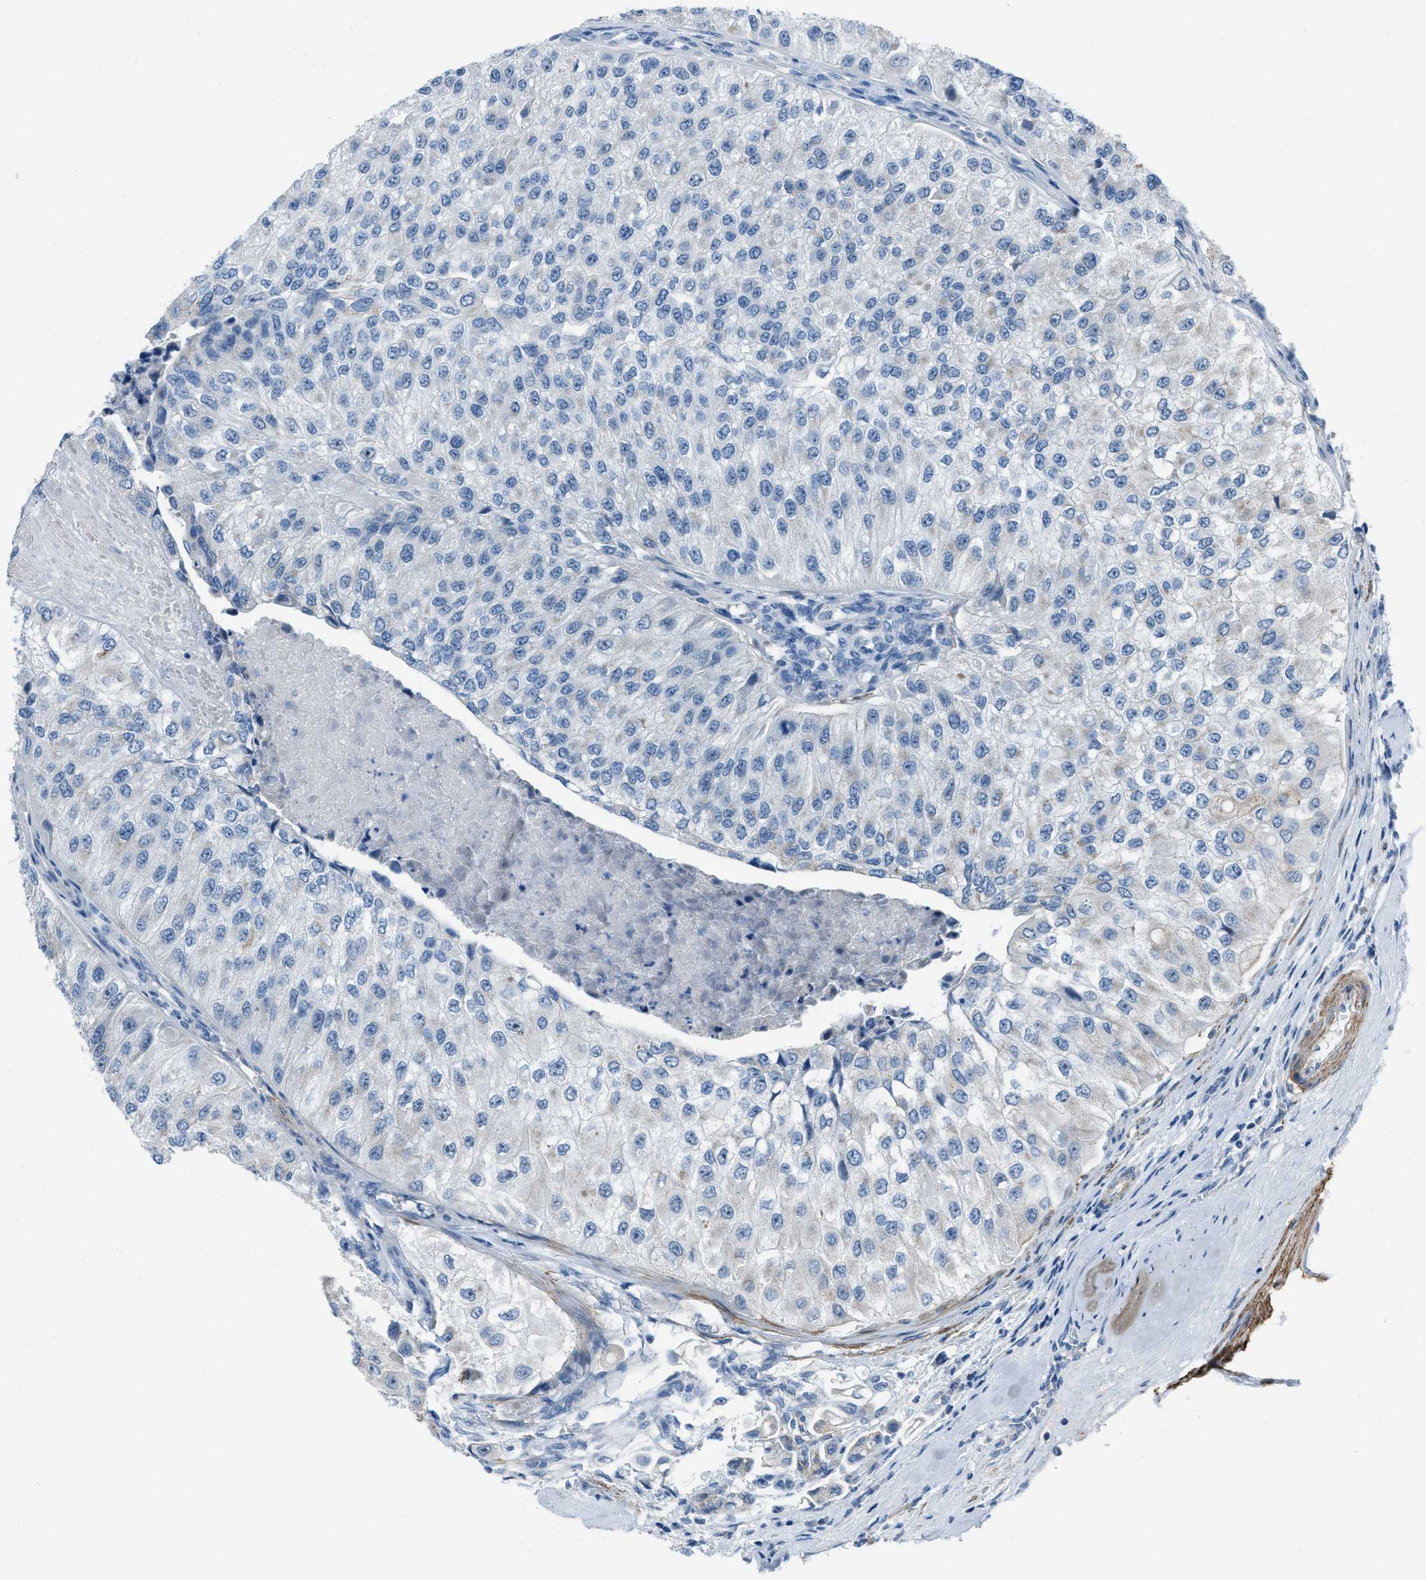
{"staining": {"intensity": "negative", "quantity": "none", "location": "none"}, "tissue": "urothelial cancer", "cell_type": "Tumor cells", "image_type": "cancer", "snomed": [{"axis": "morphology", "description": "Urothelial carcinoma, High grade"}, {"axis": "topography", "description": "Kidney"}, {"axis": "topography", "description": "Urinary bladder"}], "caption": "There is no significant expression in tumor cells of urothelial cancer.", "gene": "SPATC1L", "patient": {"sex": "male", "age": 77}}